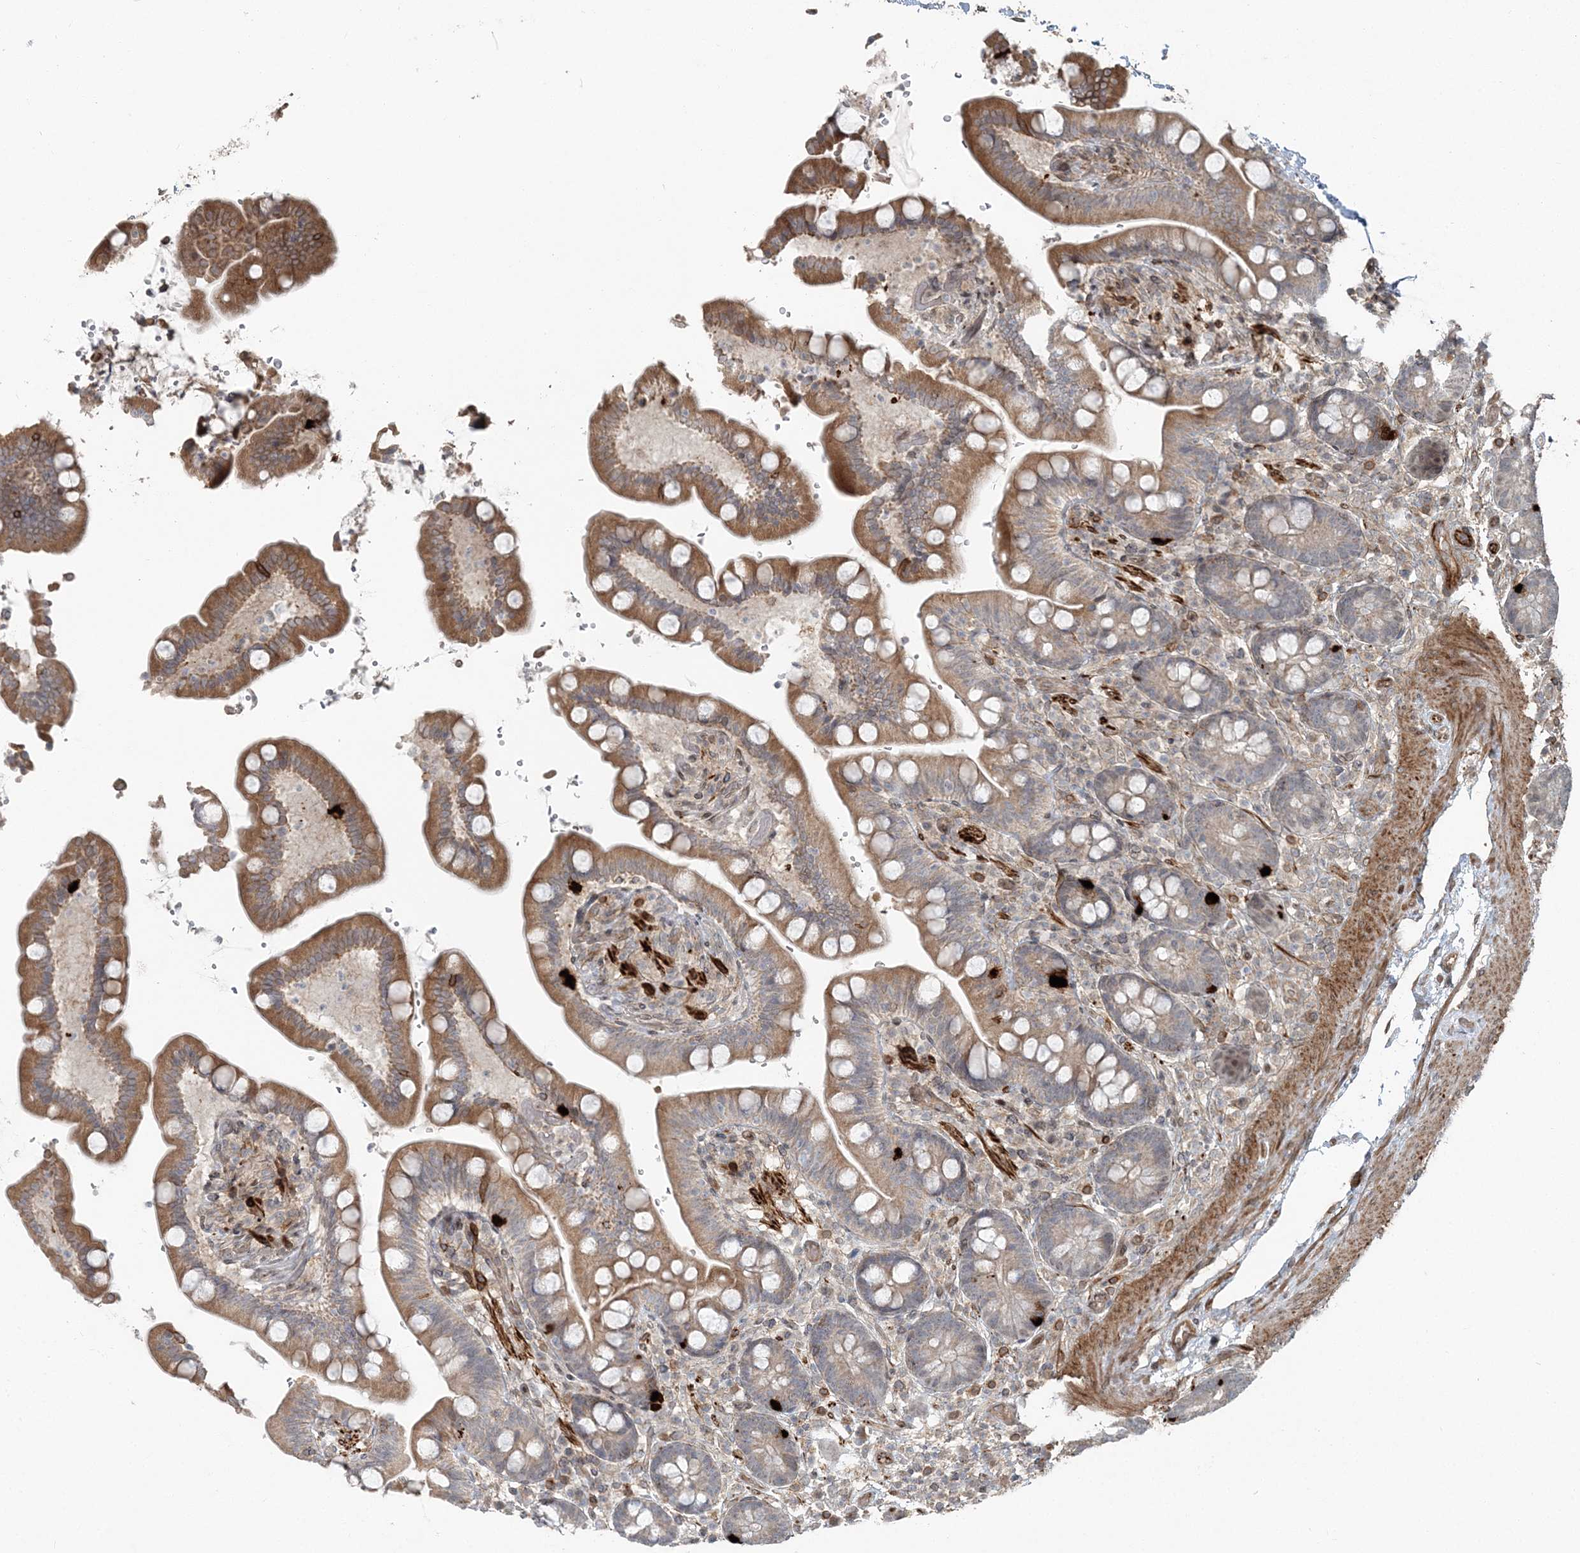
{"staining": {"intensity": "moderate", "quantity": ">75%", "location": "none"}, "tissue": "colon", "cell_type": "Endothelial cells", "image_type": "normal", "snomed": [{"axis": "morphology", "description": "Normal tissue, NOS"}, {"axis": "topography", "description": "Smooth muscle"}, {"axis": "topography", "description": "Colon"}], "caption": "Endothelial cells exhibit medium levels of moderate None positivity in approximately >75% of cells in unremarkable human colon. (DAB = brown stain, brightfield microscopy at high magnification).", "gene": "FBXL17", "patient": {"sex": "male", "age": 73}}